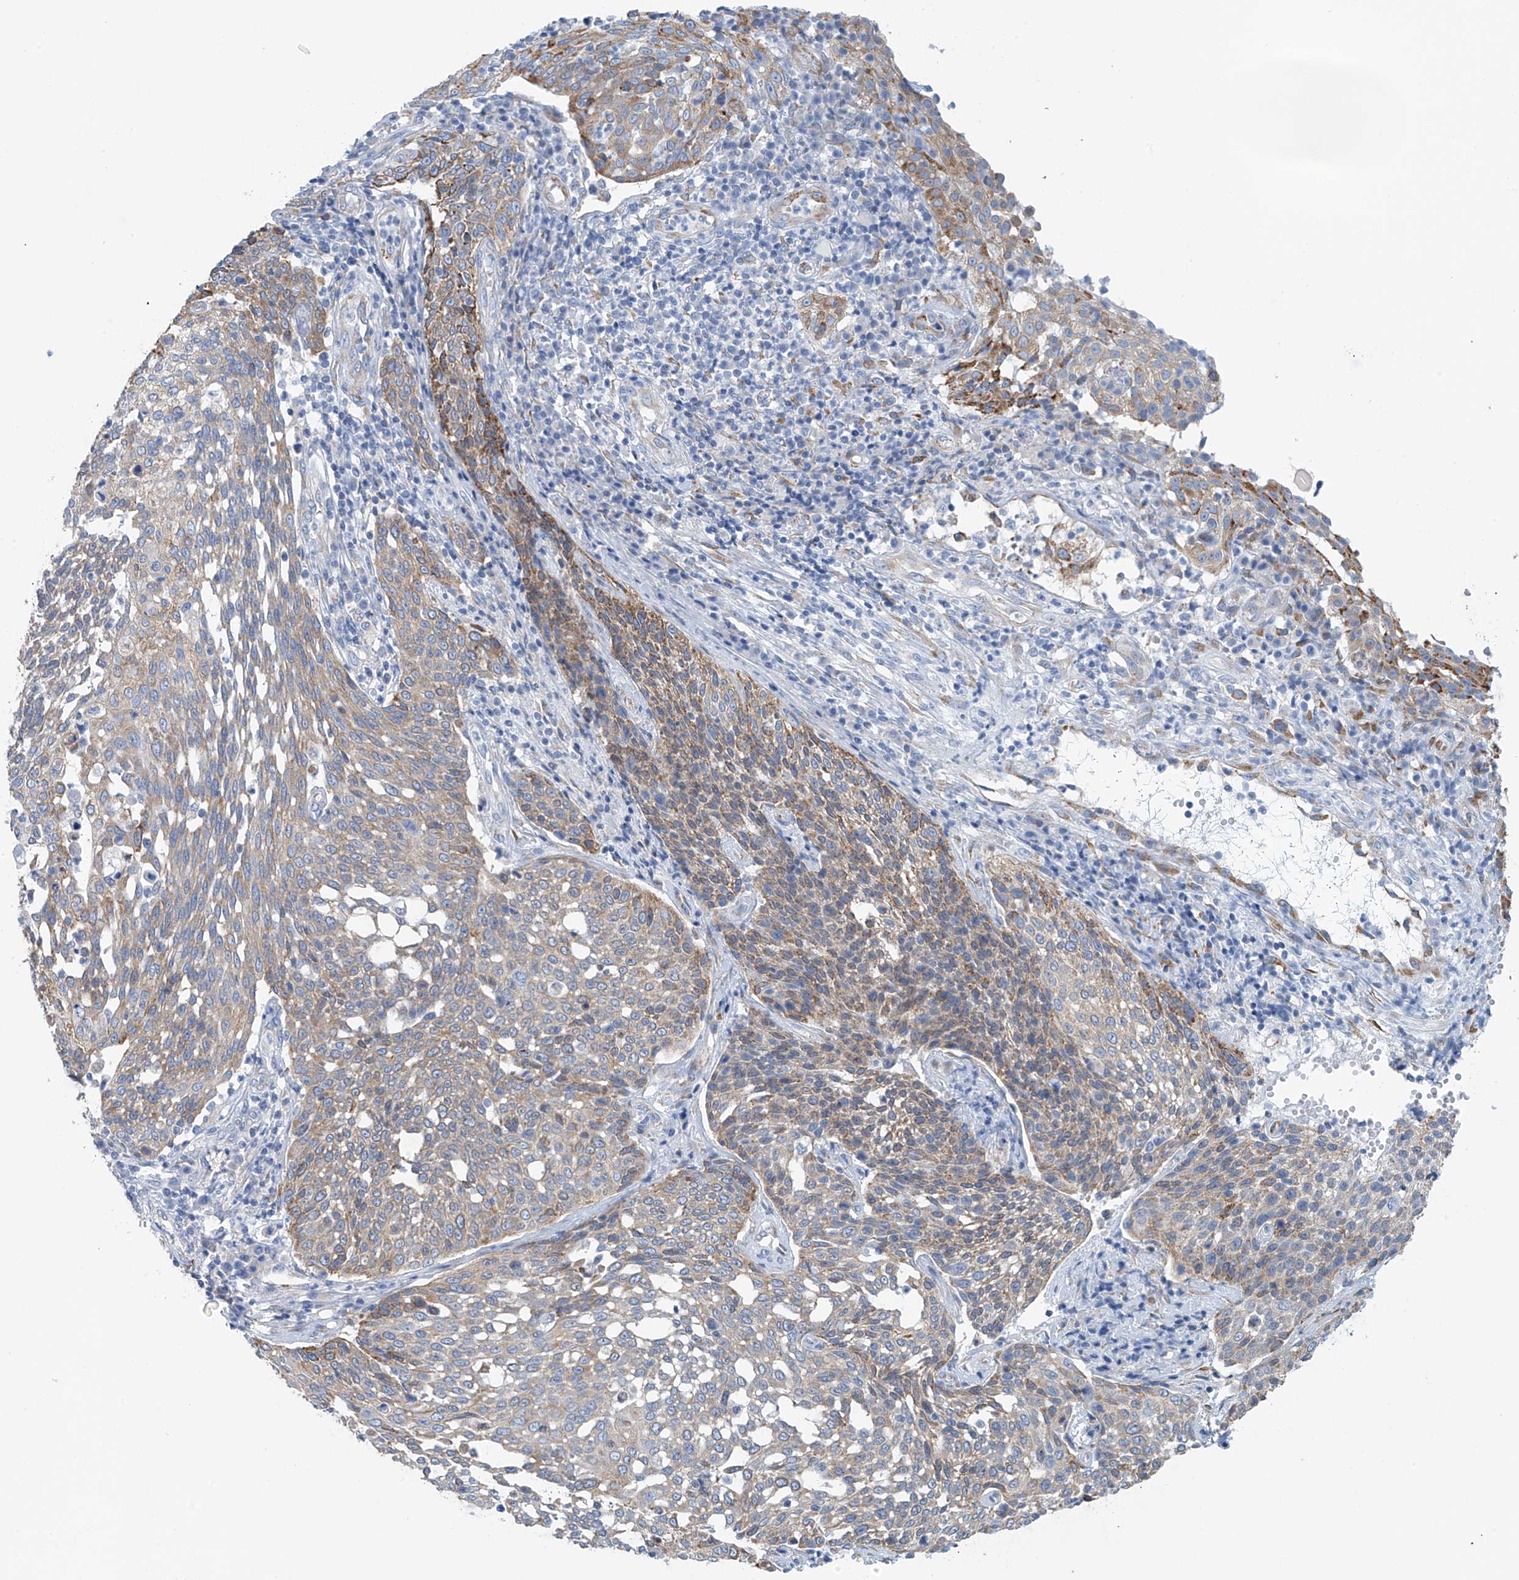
{"staining": {"intensity": "moderate", "quantity": "<25%", "location": "cytoplasmic/membranous"}, "tissue": "cervical cancer", "cell_type": "Tumor cells", "image_type": "cancer", "snomed": [{"axis": "morphology", "description": "Squamous cell carcinoma, NOS"}, {"axis": "topography", "description": "Cervix"}], "caption": "A histopathology image showing moderate cytoplasmic/membranous positivity in about <25% of tumor cells in squamous cell carcinoma (cervical), as visualized by brown immunohistochemical staining.", "gene": "RCN2", "patient": {"sex": "female", "age": 34}}